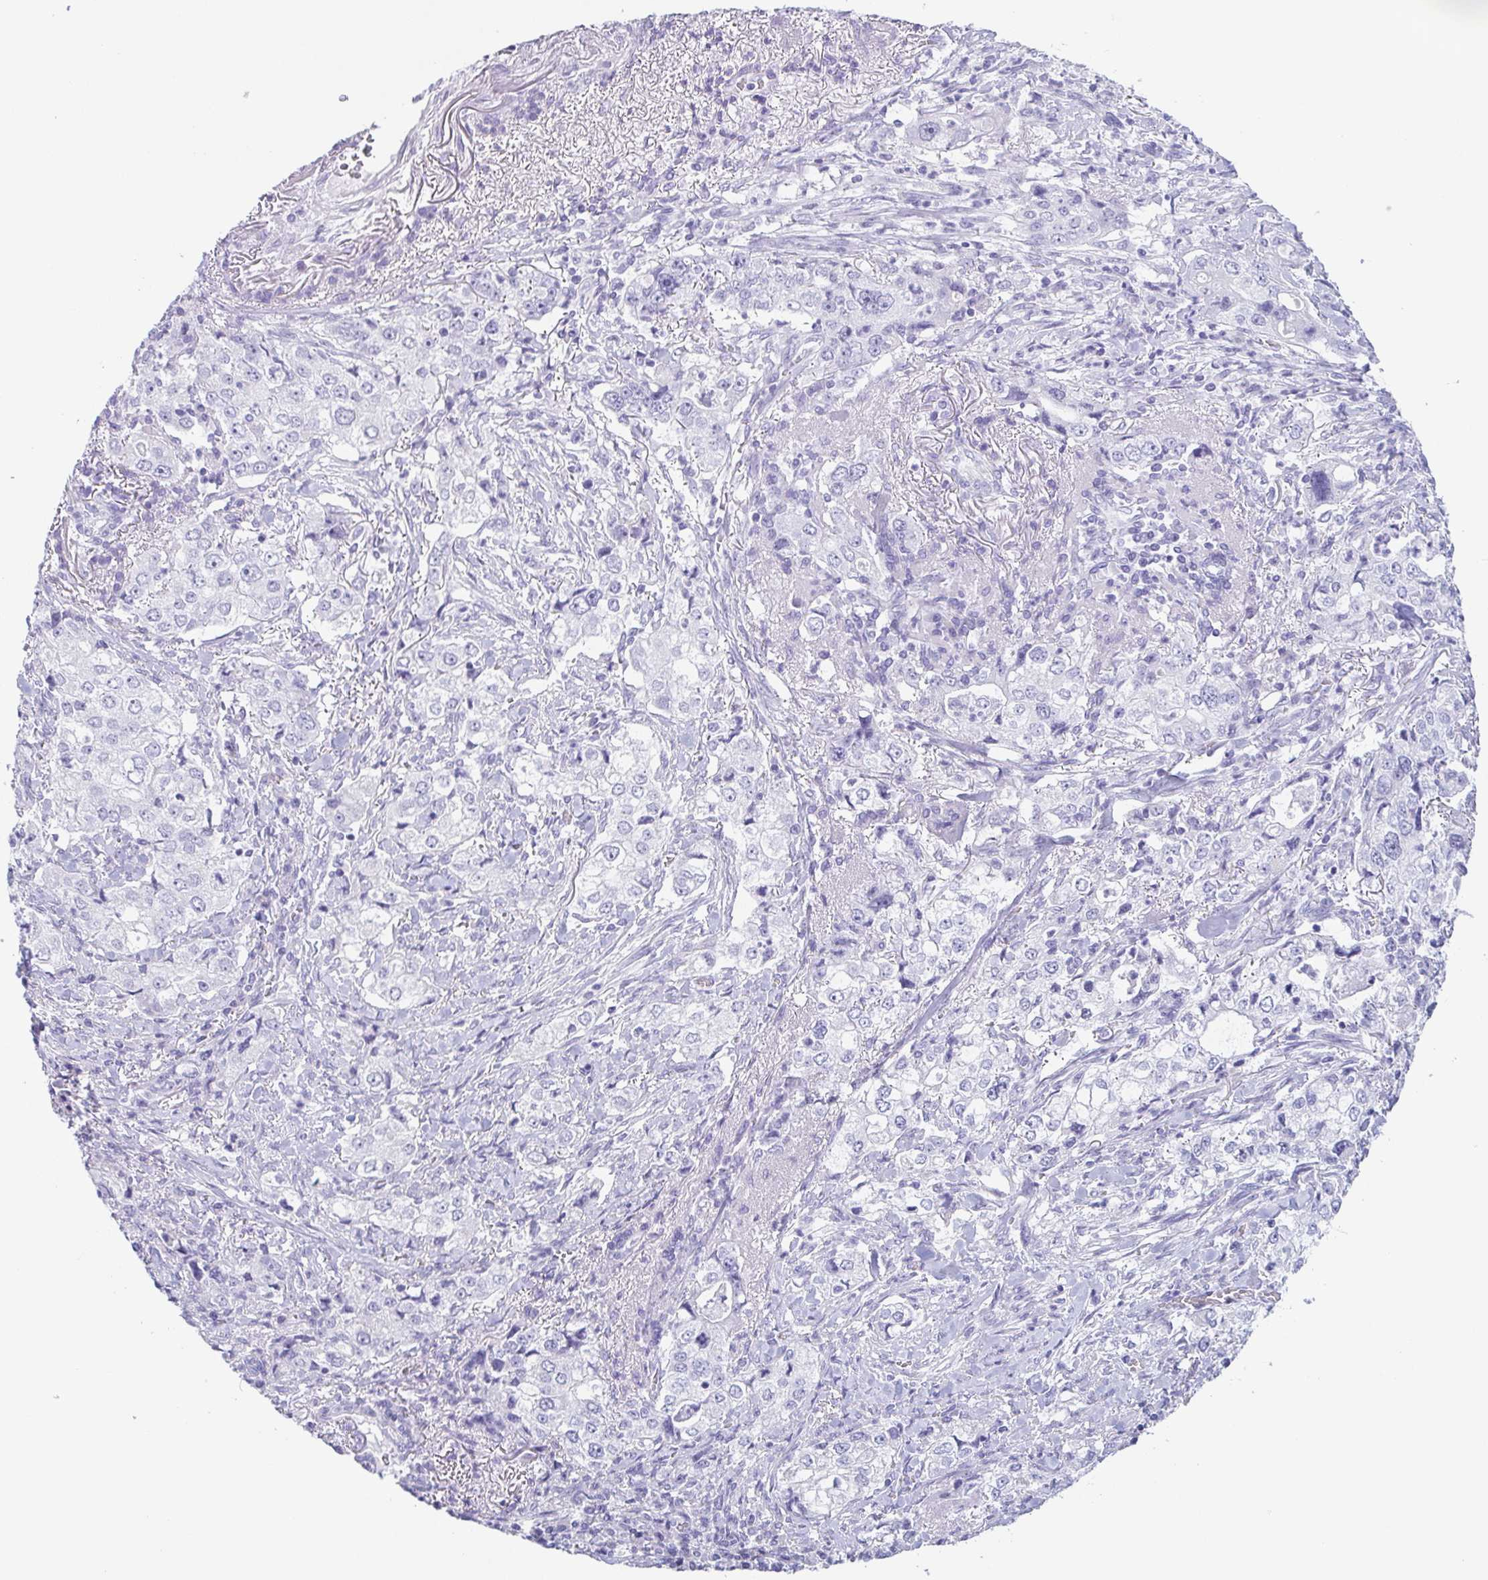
{"staining": {"intensity": "negative", "quantity": "none", "location": "none"}, "tissue": "stomach cancer", "cell_type": "Tumor cells", "image_type": "cancer", "snomed": [{"axis": "morphology", "description": "Adenocarcinoma, NOS"}, {"axis": "topography", "description": "Stomach, upper"}], "caption": "There is no significant positivity in tumor cells of stomach adenocarcinoma.", "gene": "PRR27", "patient": {"sex": "male", "age": 75}}